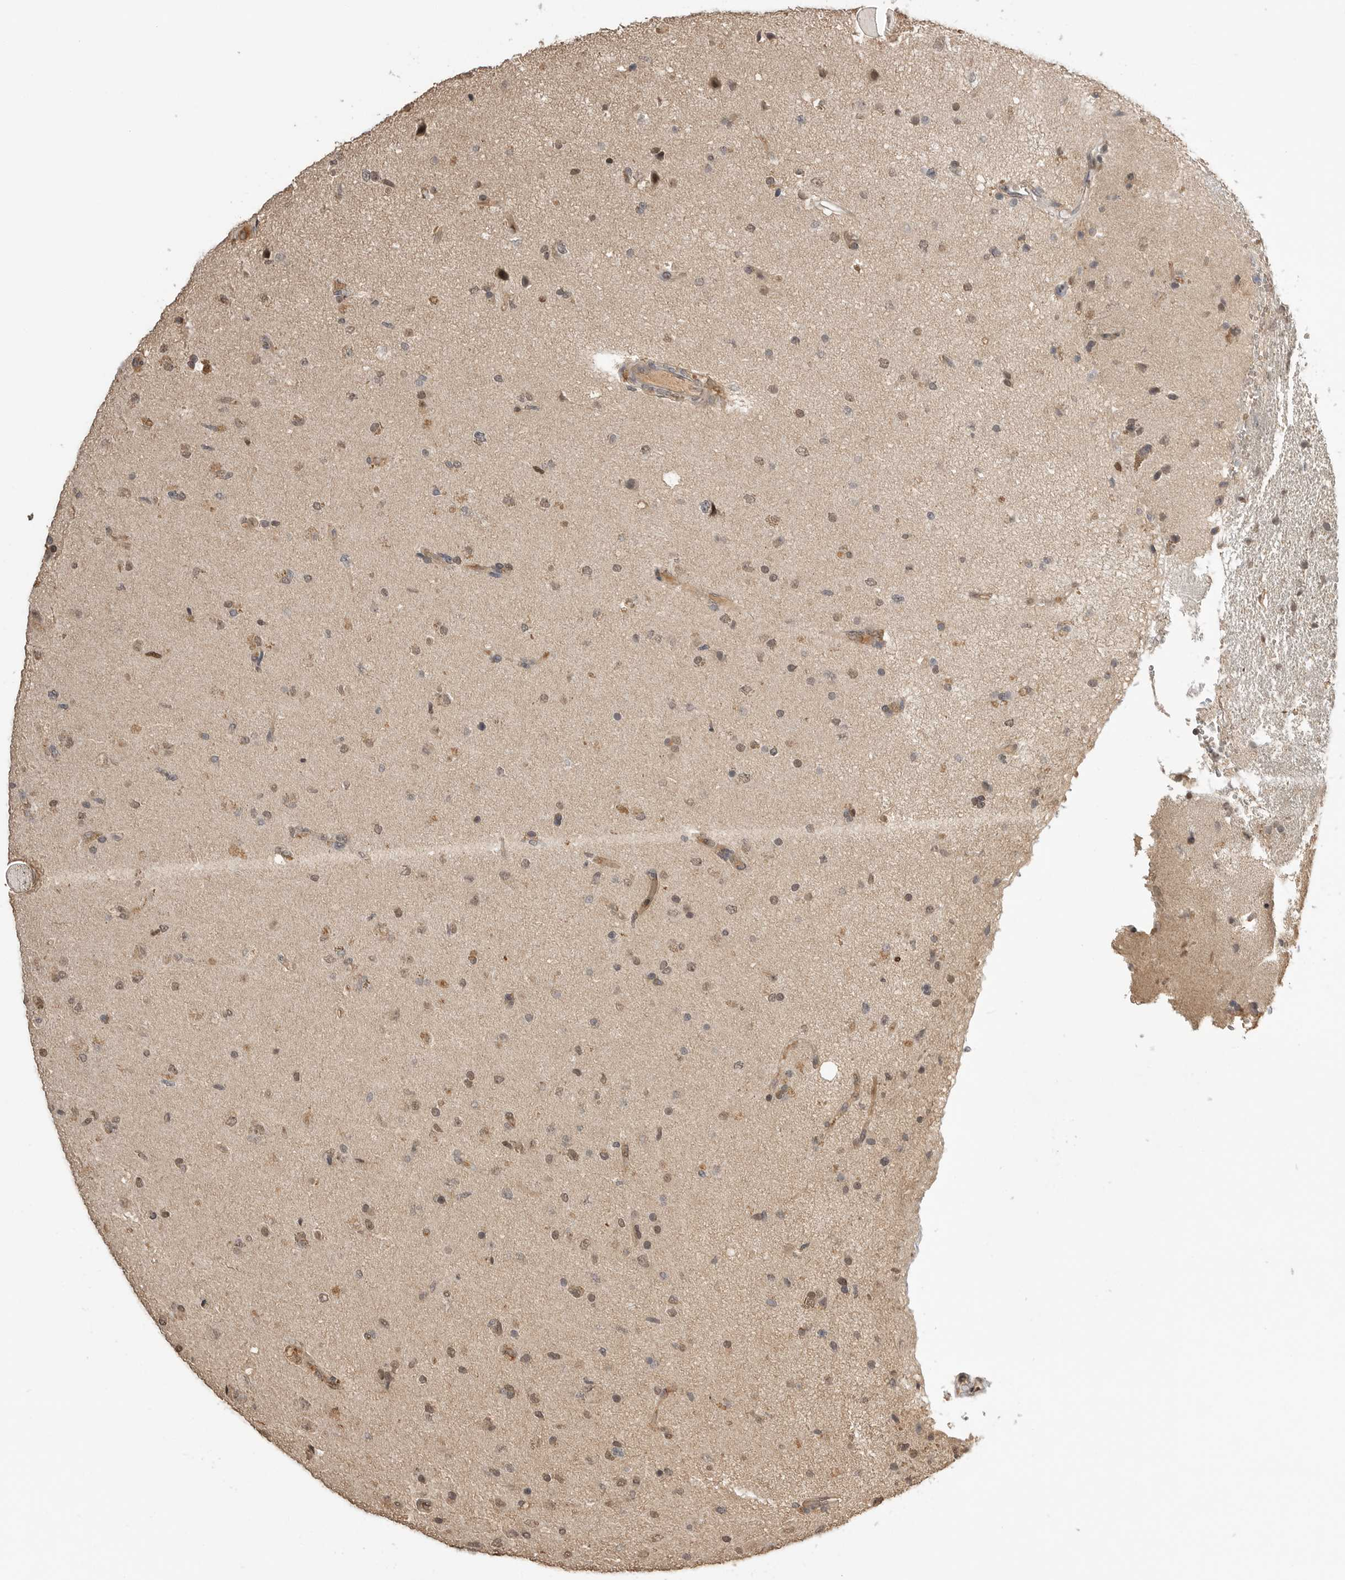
{"staining": {"intensity": "moderate", "quantity": ">75%", "location": "nuclear"}, "tissue": "glioma", "cell_type": "Tumor cells", "image_type": "cancer", "snomed": [{"axis": "morphology", "description": "Glioma, malignant, High grade"}, {"axis": "topography", "description": "Brain"}], "caption": "A histopathology image showing moderate nuclear staining in about >75% of tumor cells in glioma, as visualized by brown immunohistochemical staining.", "gene": "ASPSCR1", "patient": {"sex": "male", "age": 72}}